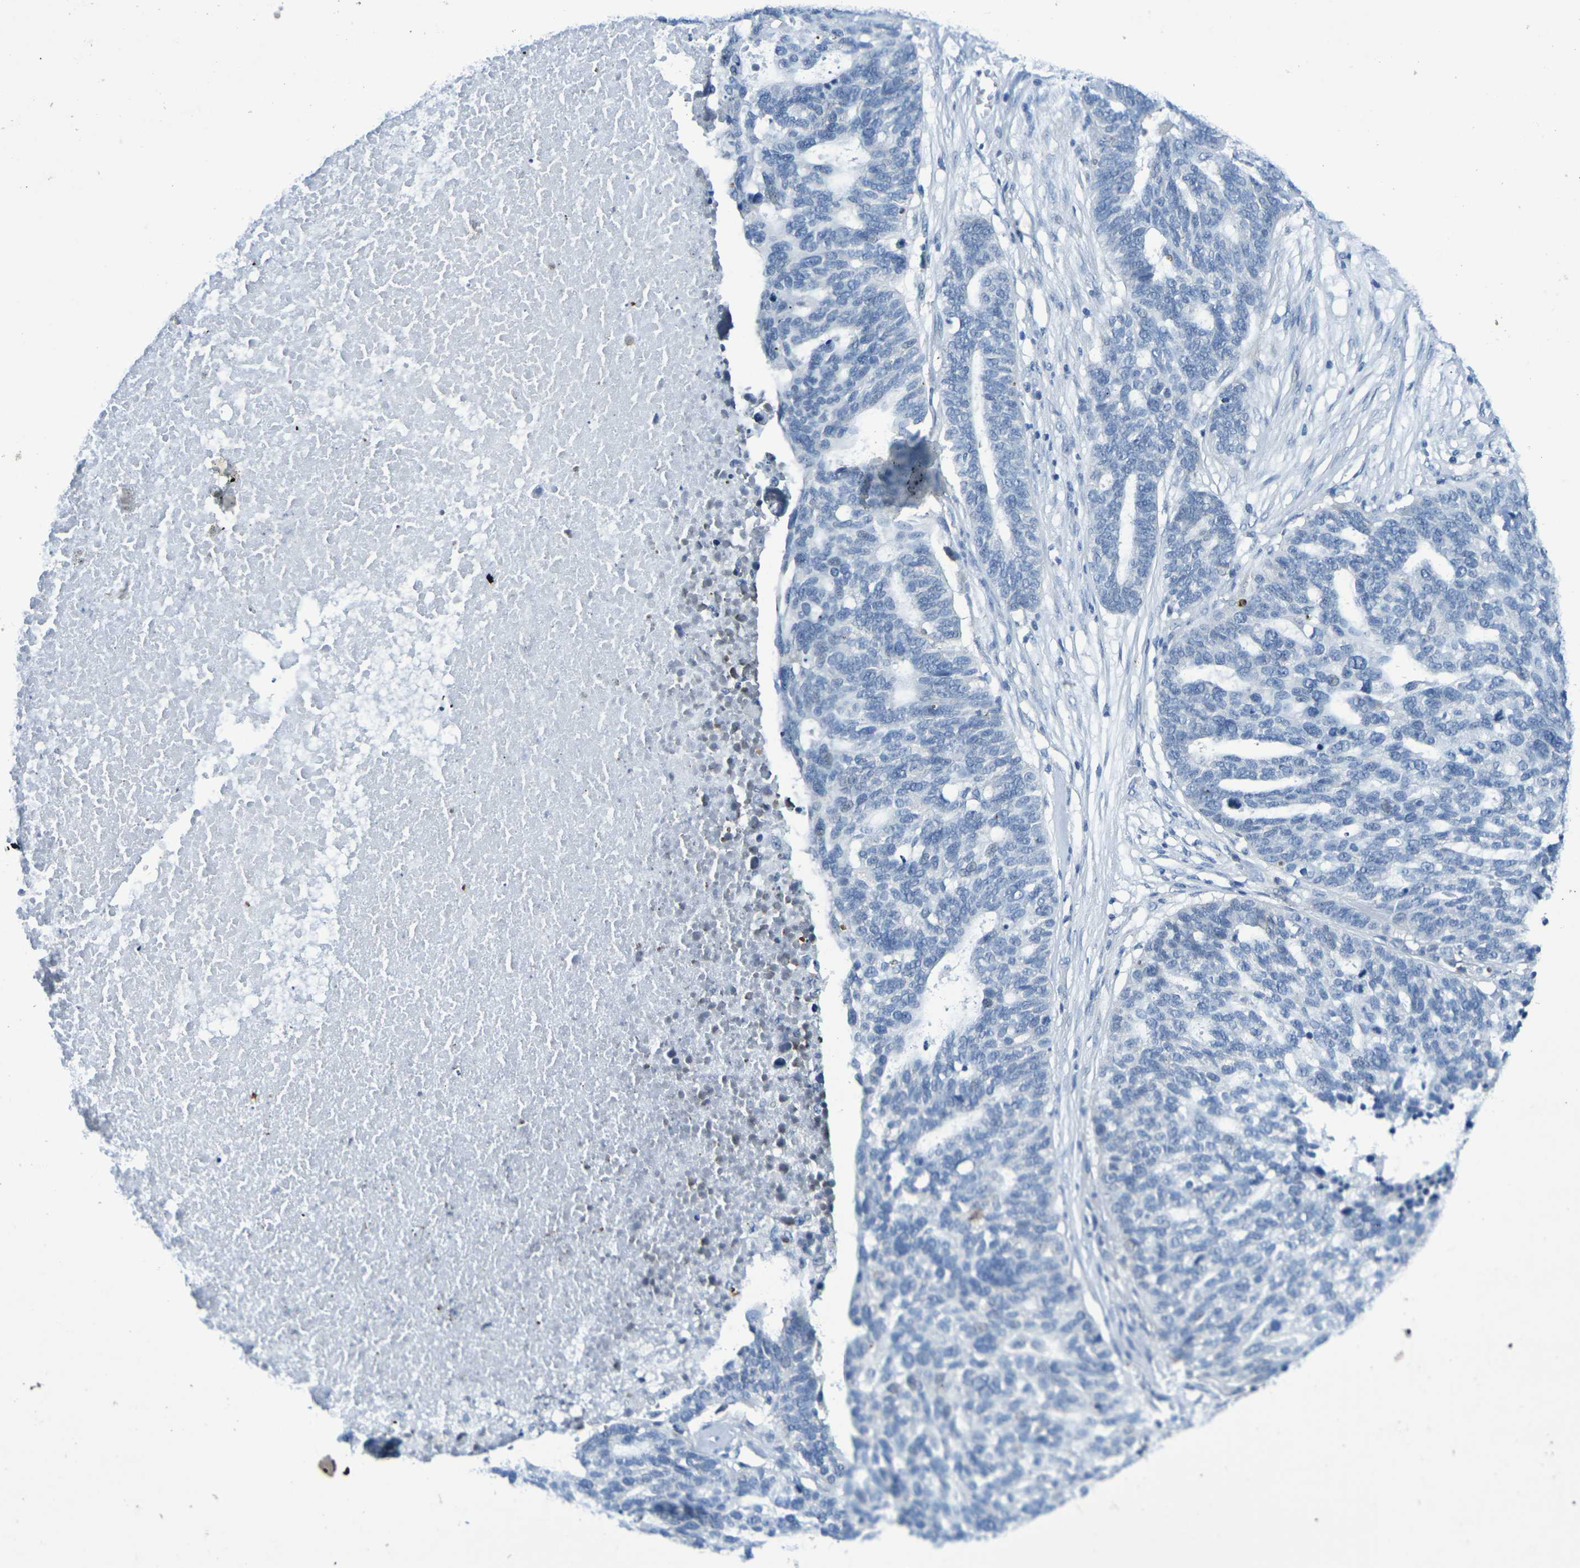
{"staining": {"intensity": "negative", "quantity": "none", "location": "none"}, "tissue": "ovarian cancer", "cell_type": "Tumor cells", "image_type": "cancer", "snomed": [{"axis": "morphology", "description": "Cystadenocarcinoma, serous, NOS"}, {"axis": "topography", "description": "Ovary"}], "caption": "This is an immunohistochemistry (IHC) micrograph of human ovarian cancer (serous cystadenocarcinoma). There is no expression in tumor cells.", "gene": "CHRNB1", "patient": {"sex": "female", "age": 59}}